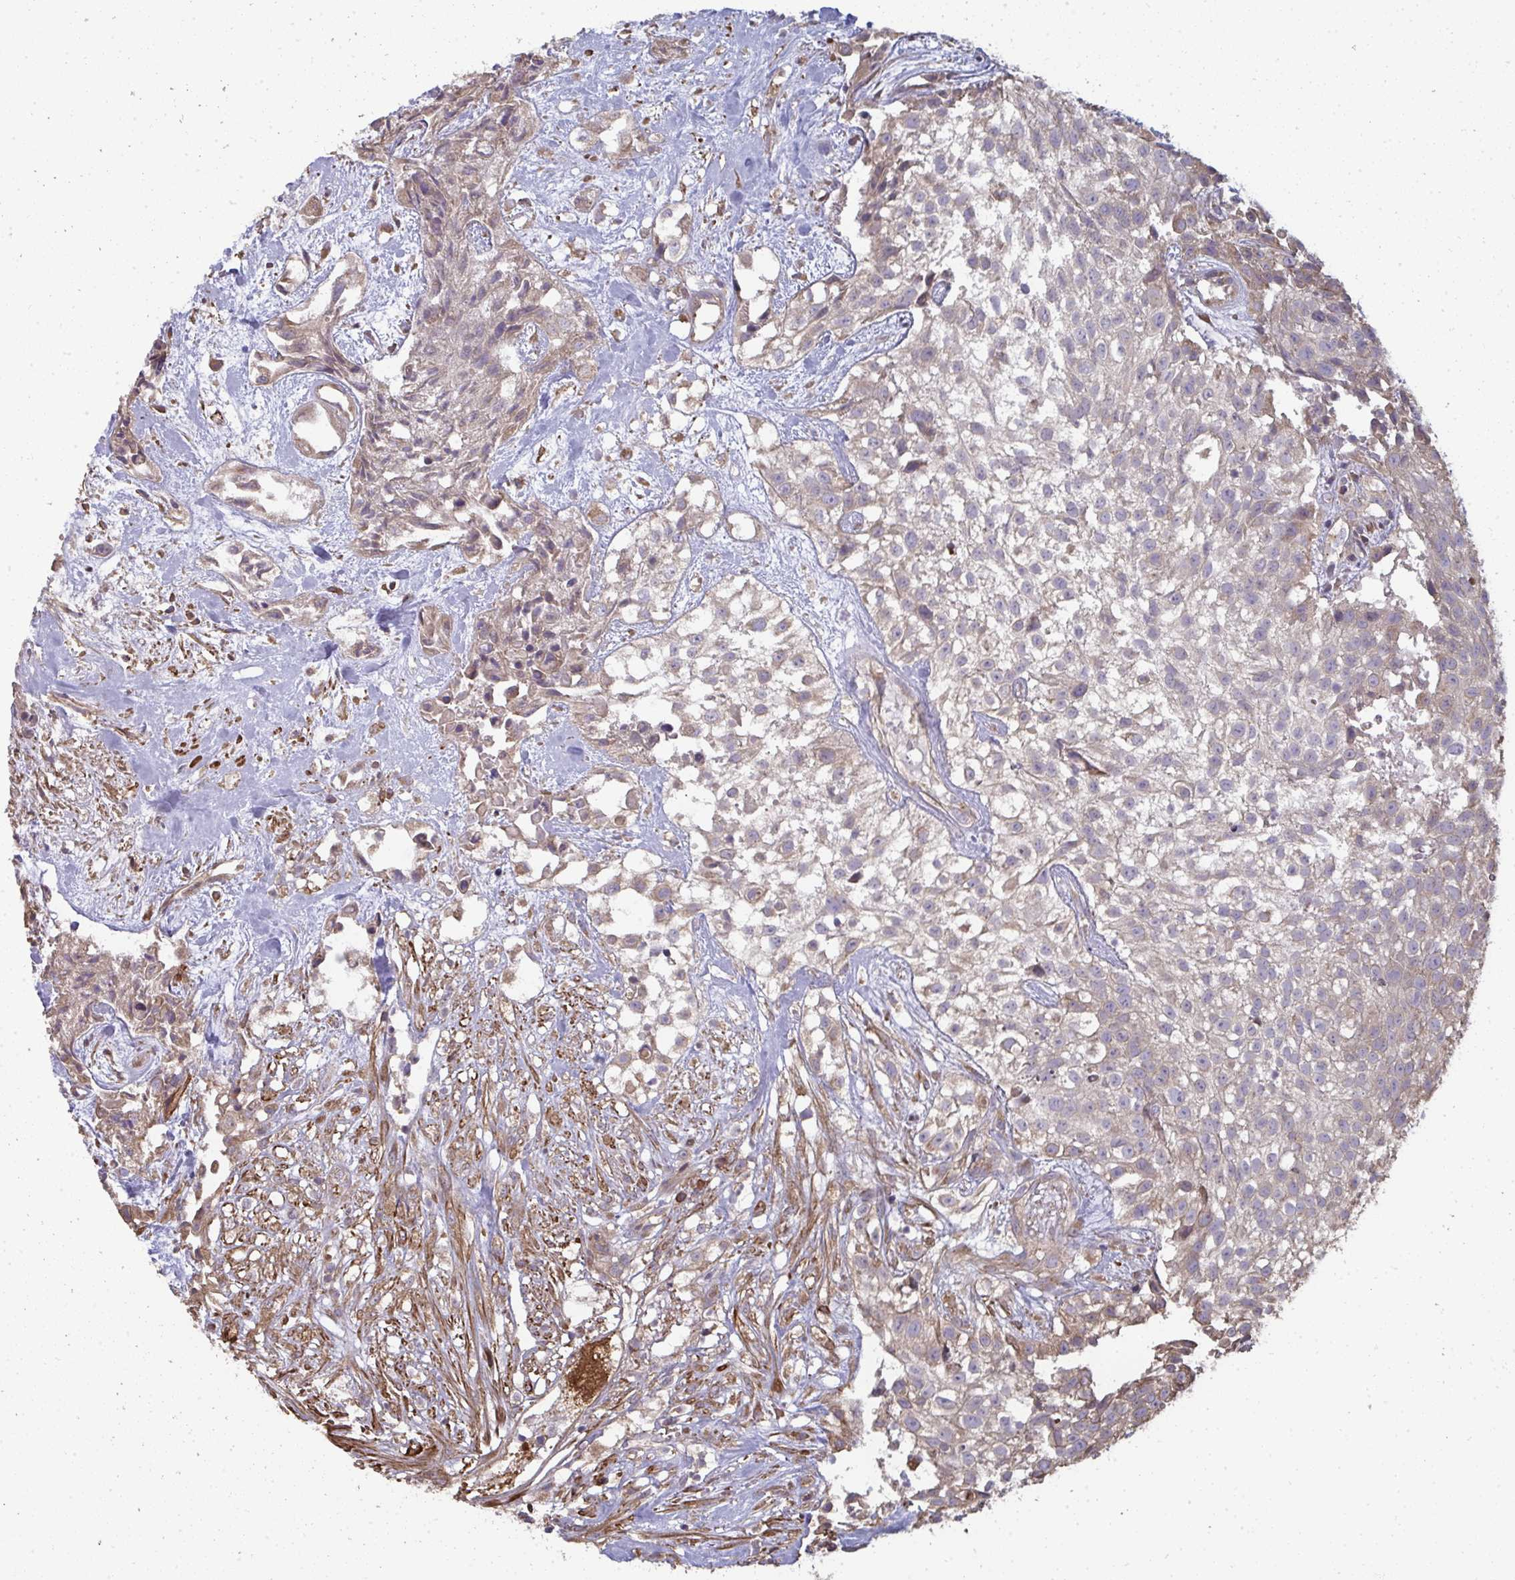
{"staining": {"intensity": "weak", "quantity": ">75%", "location": "cytoplasmic/membranous"}, "tissue": "urothelial cancer", "cell_type": "Tumor cells", "image_type": "cancer", "snomed": [{"axis": "morphology", "description": "Urothelial carcinoma, High grade"}, {"axis": "topography", "description": "Urinary bladder"}], "caption": "Immunohistochemistry (IHC) histopathology image of human urothelial cancer stained for a protein (brown), which displays low levels of weak cytoplasmic/membranous staining in approximately >75% of tumor cells.", "gene": "ZFYVE28", "patient": {"sex": "male", "age": 56}}